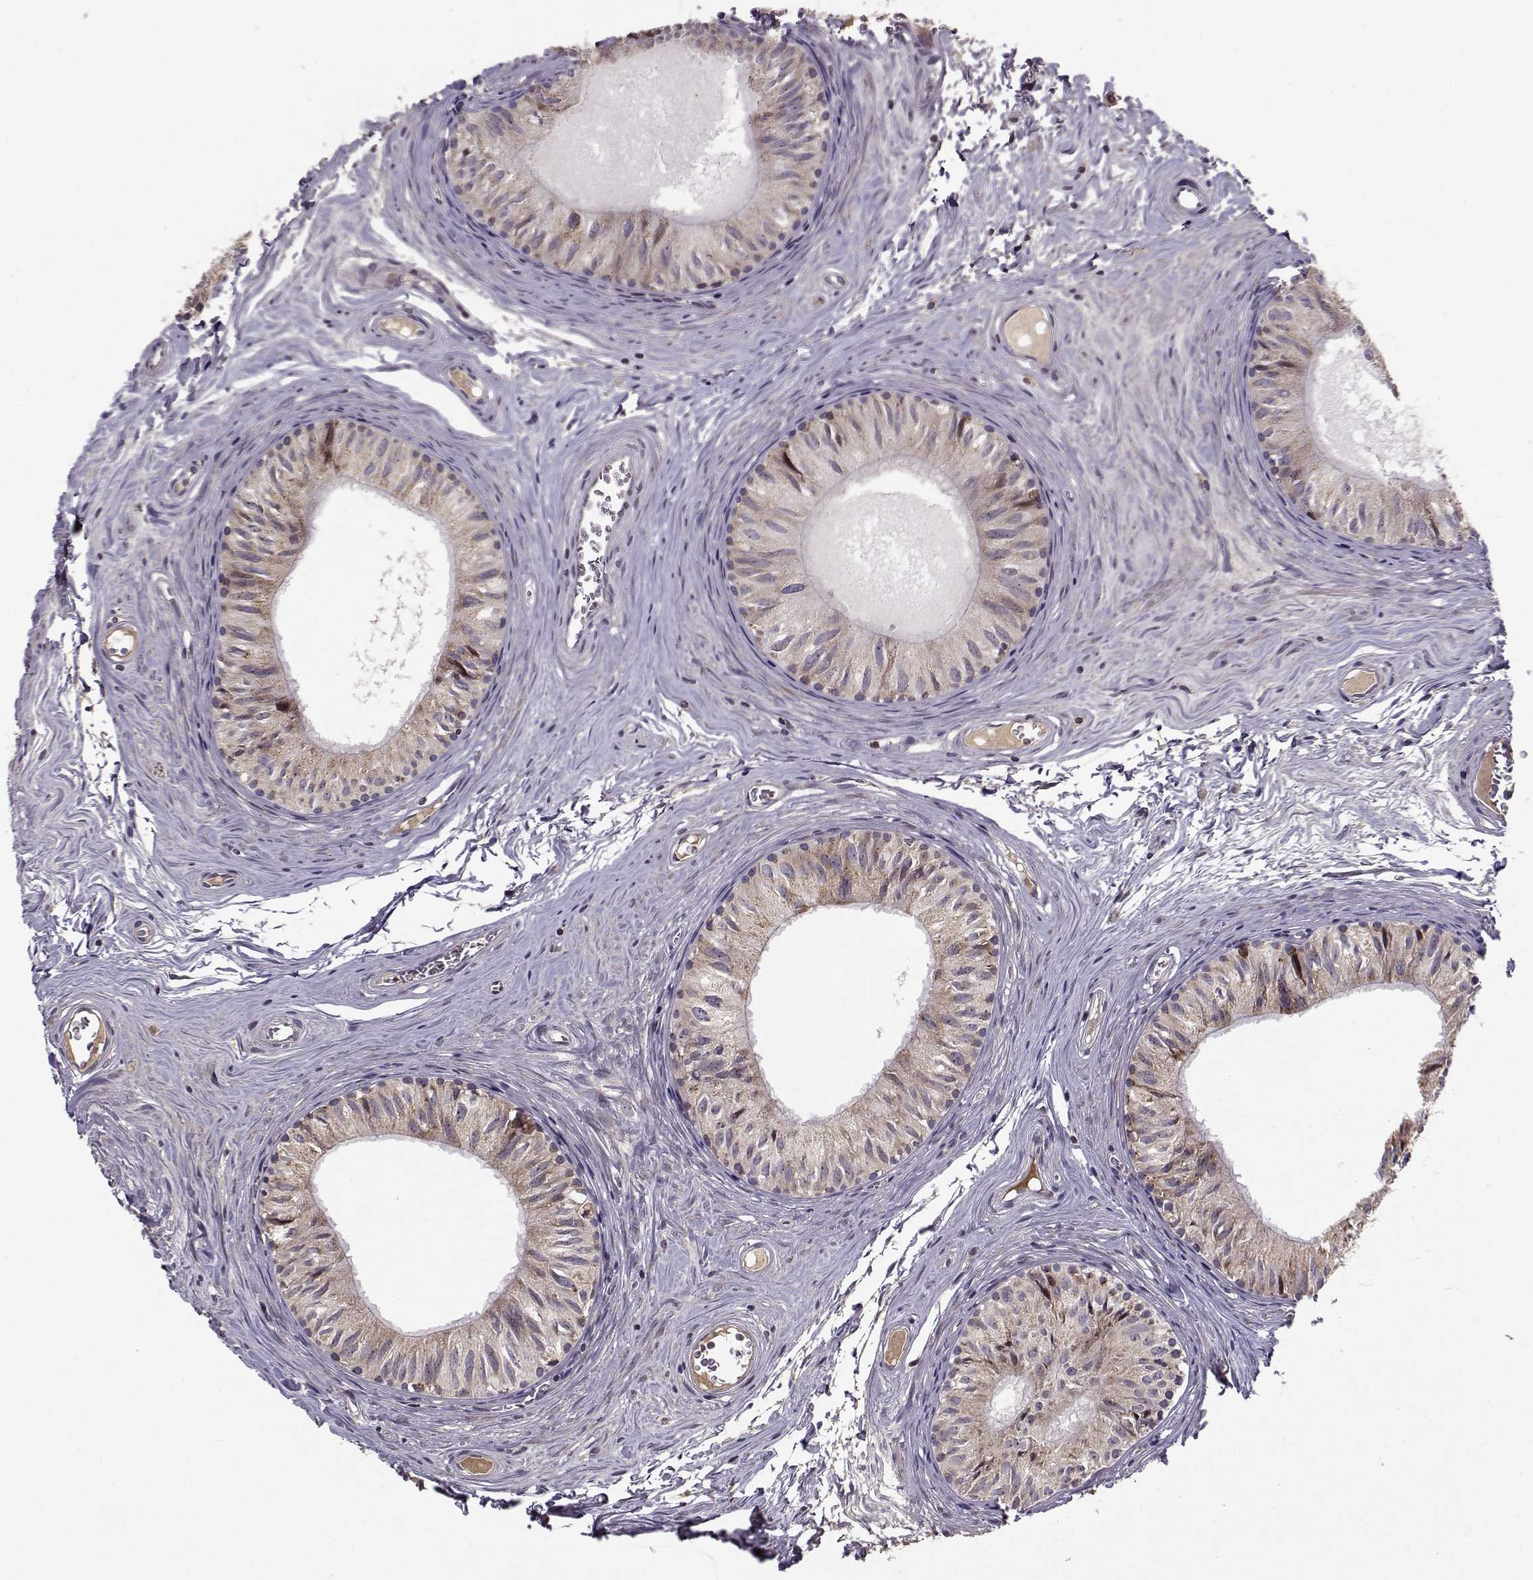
{"staining": {"intensity": "moderate", "quantity": ">75%", "location": "cytoplasmic/membranous"}, "tissue": "epididymis", "cell_type": "Glandular cells", "image_type": "normal", "snomed": [{"axis": "morphology", "description": "Normal tissue, NOS"}, {"axis": "topography", "description": "Epididymis"}], "caption": "This photomicrograph reveals immunohistochemistry staining of unremarkable epididymis, with medium moderate cytoplasmic/membranous expression in approximately >75% of glandular cells.", "gene": "RPL31", "patient": {"sex": "male", "age": 52}}